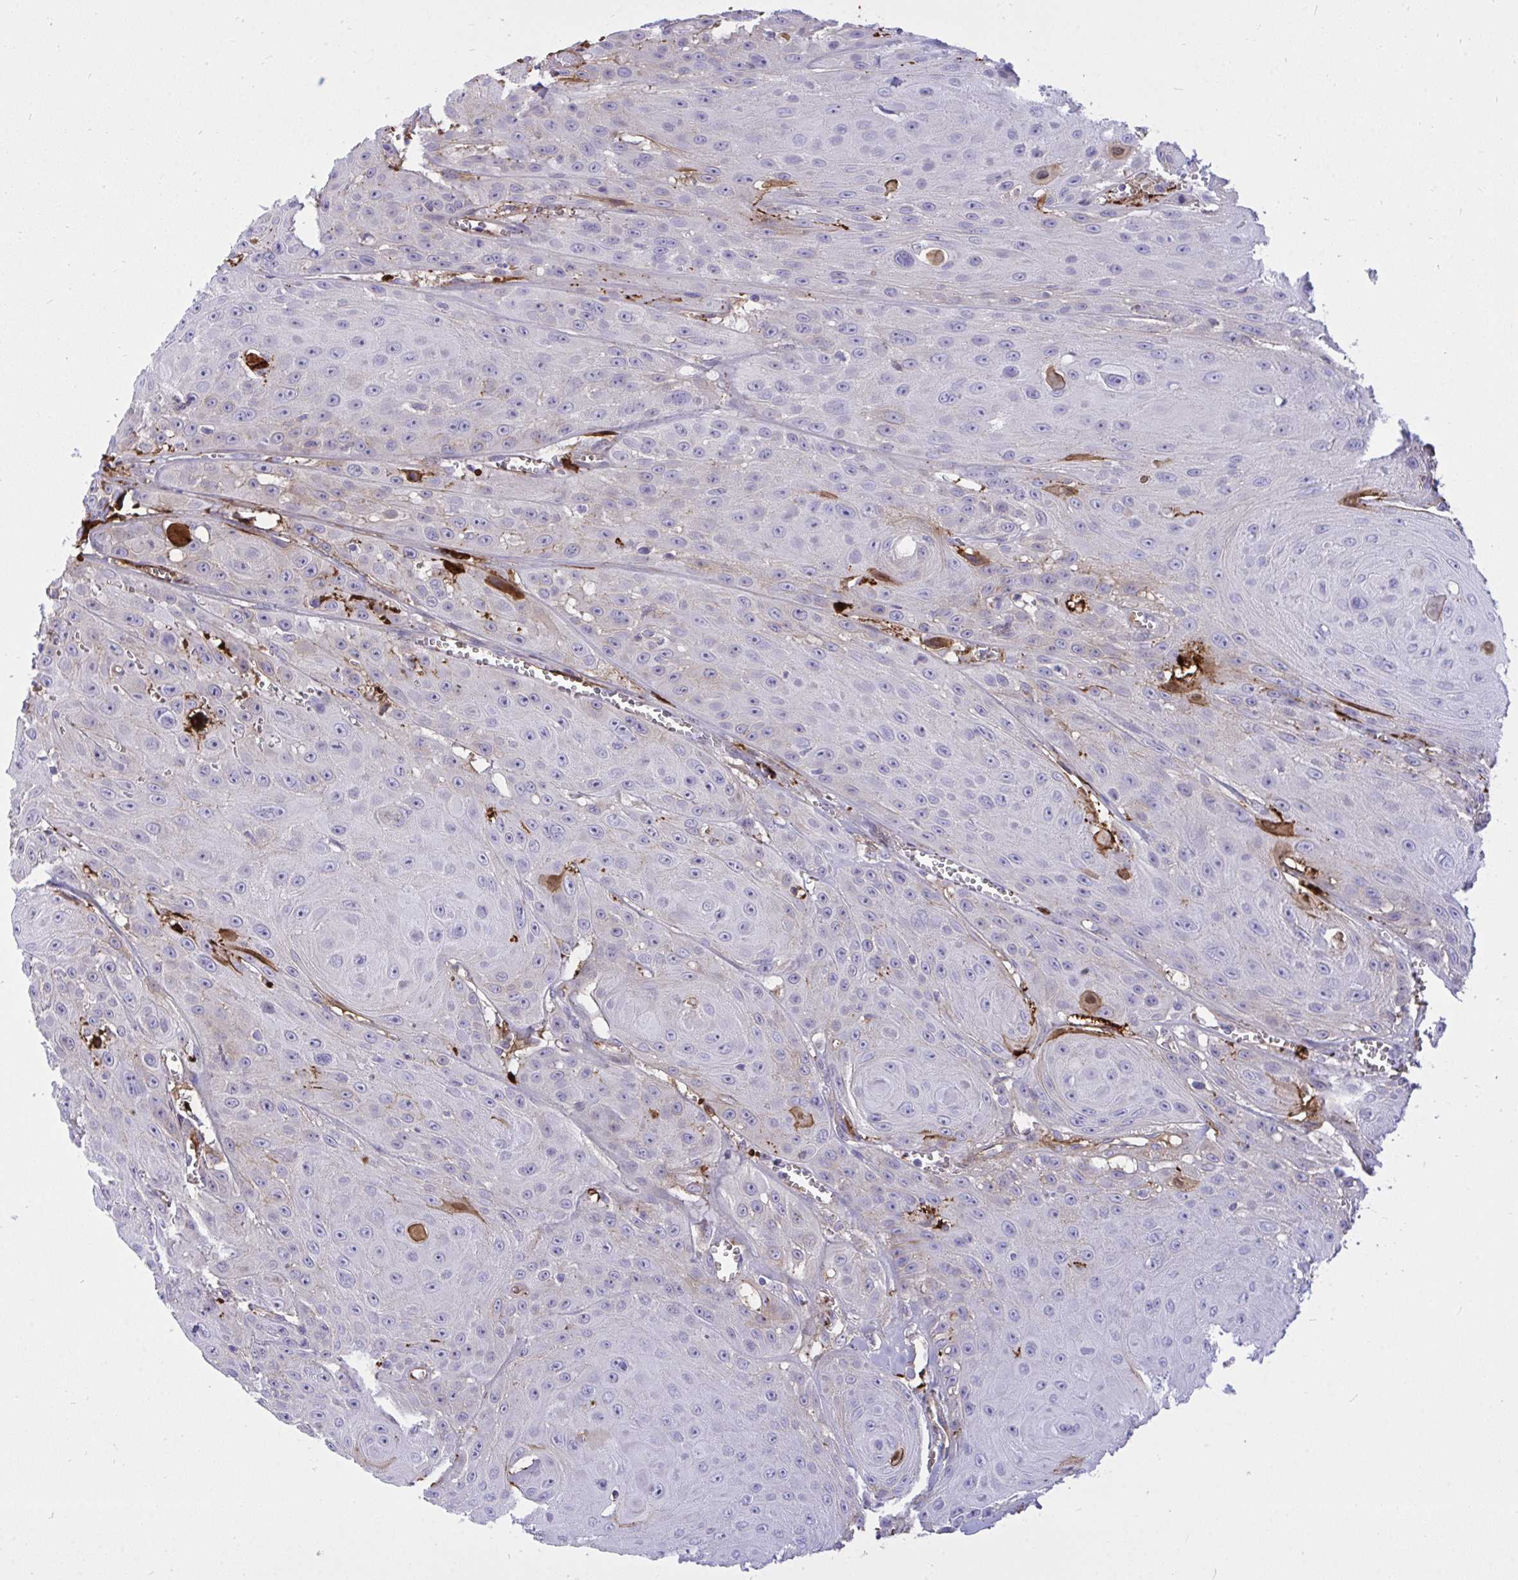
{"staining": {"intensity": "negative", "quantity": "none", "location": "none"}, "tissue": "head and neck cancer", "cell_type": "Tumor cells", "image_type": "cancer", "snomed": [{"axis": "morphology", "description": "Squamous cell carcinoma, NOS"}, {"axis": "topography", "description": "Oral tissue"}, {"axis": "topography", "description": "Head-Neck"}], "caption": "The micrograph displays no significant positivity in tumor cells of head and neck squamous cell carcinoma. (Brightfield microscopy of DAB immunohistochemistry (IHC) at high magnification).", "gene": "F2", "patient": {"sex": "male", "age": 81}}